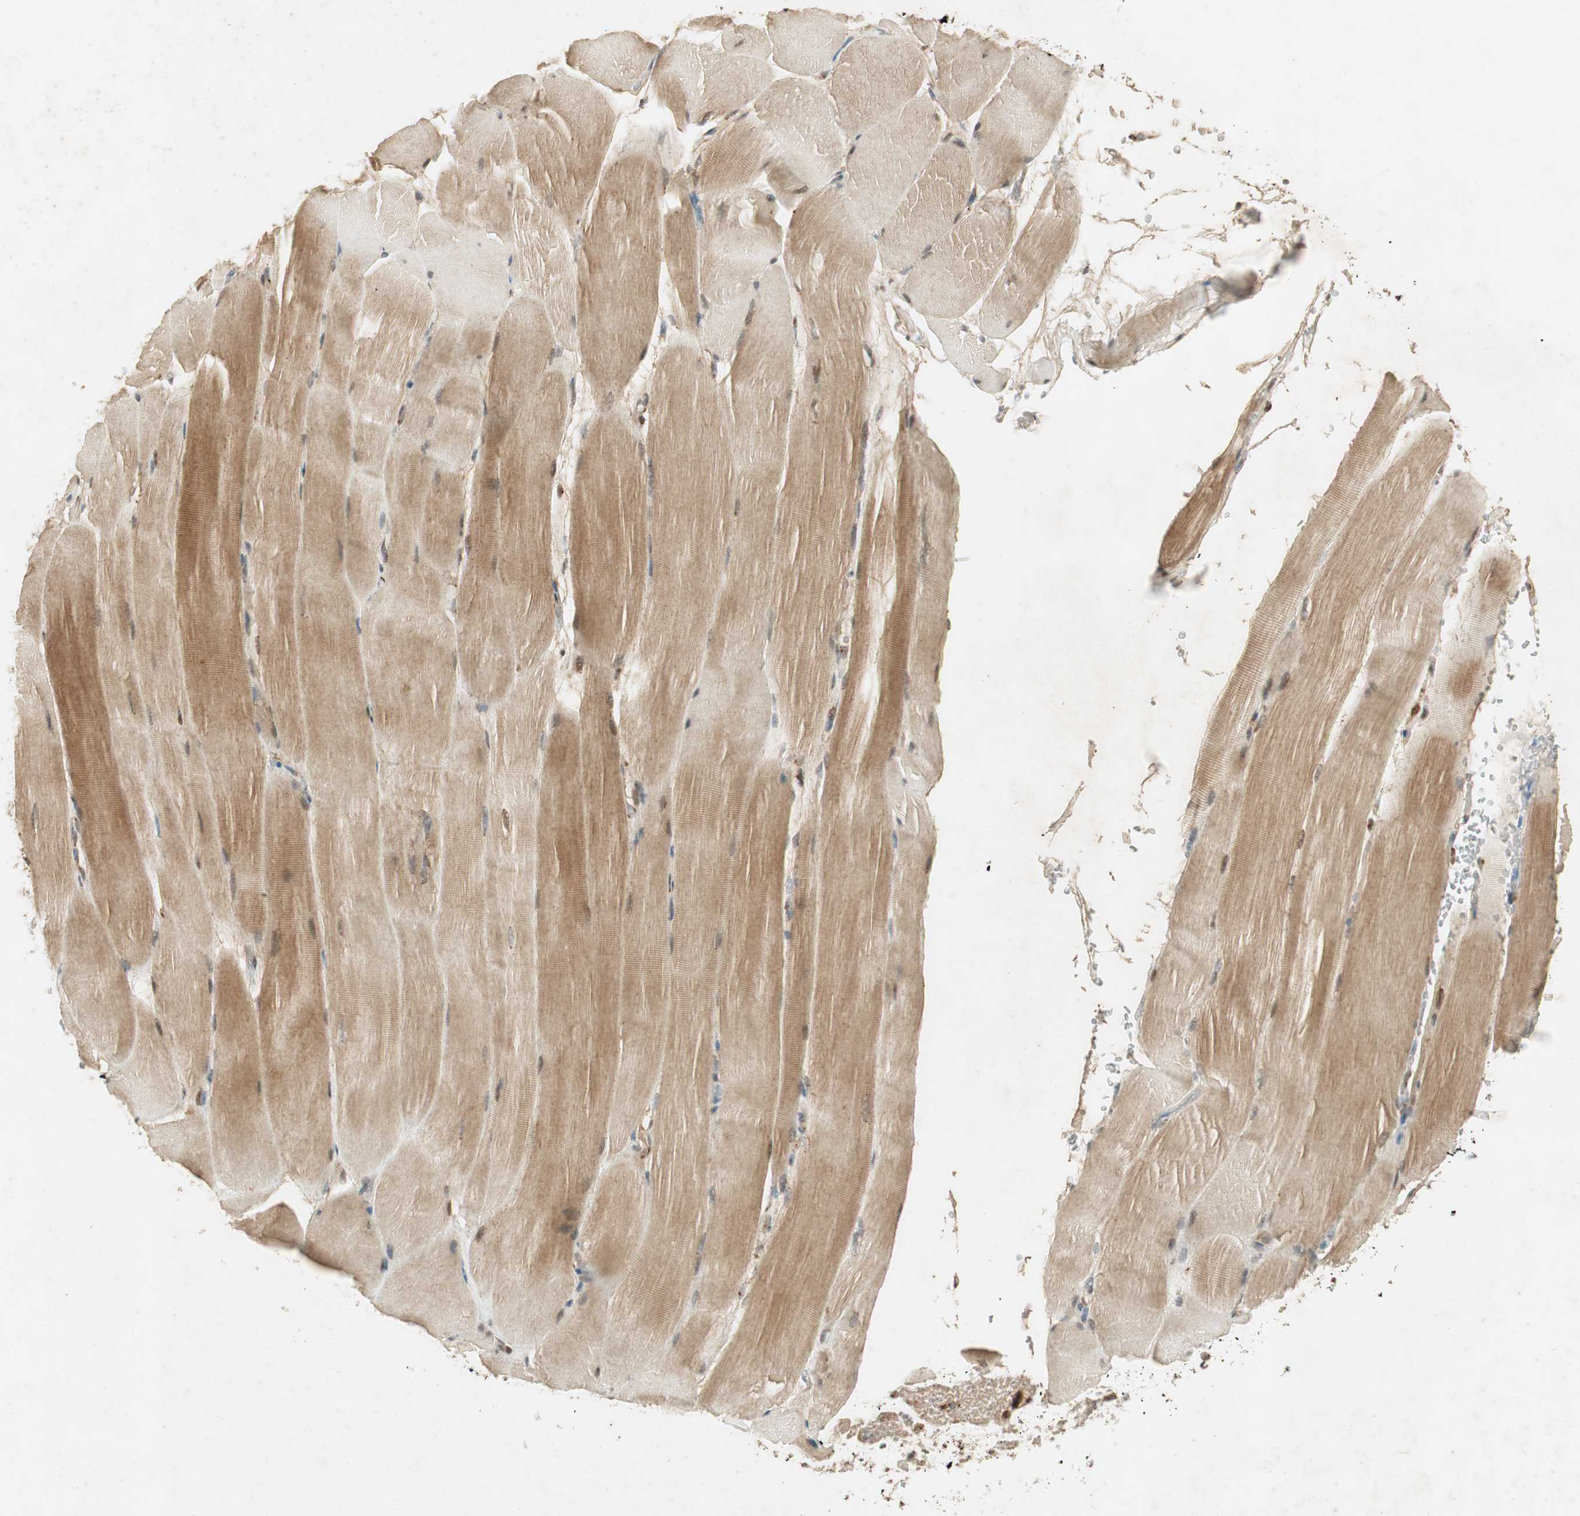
{"staining": {"intensity": "negative", "quantity": "none", "location": "none"}, "tissue": "skeletal muscle", "cell_type": "Myocytes", "image_type": "normal", "snomed": [{"axis": "morphology", "description": "Normal tissue, NOS"}, {"axis": "topography", "description": "Skeletal muscle"}, {"axis": "topography", "description": "Parathyroid gland"}], "caption": "IHC image of normal skeletal muscle: skeletal muscle stained with DAB displays no significant protein positivity in myocytes.", "gene": "NEO1", "patient": {"sex": "female", "age": 37}}